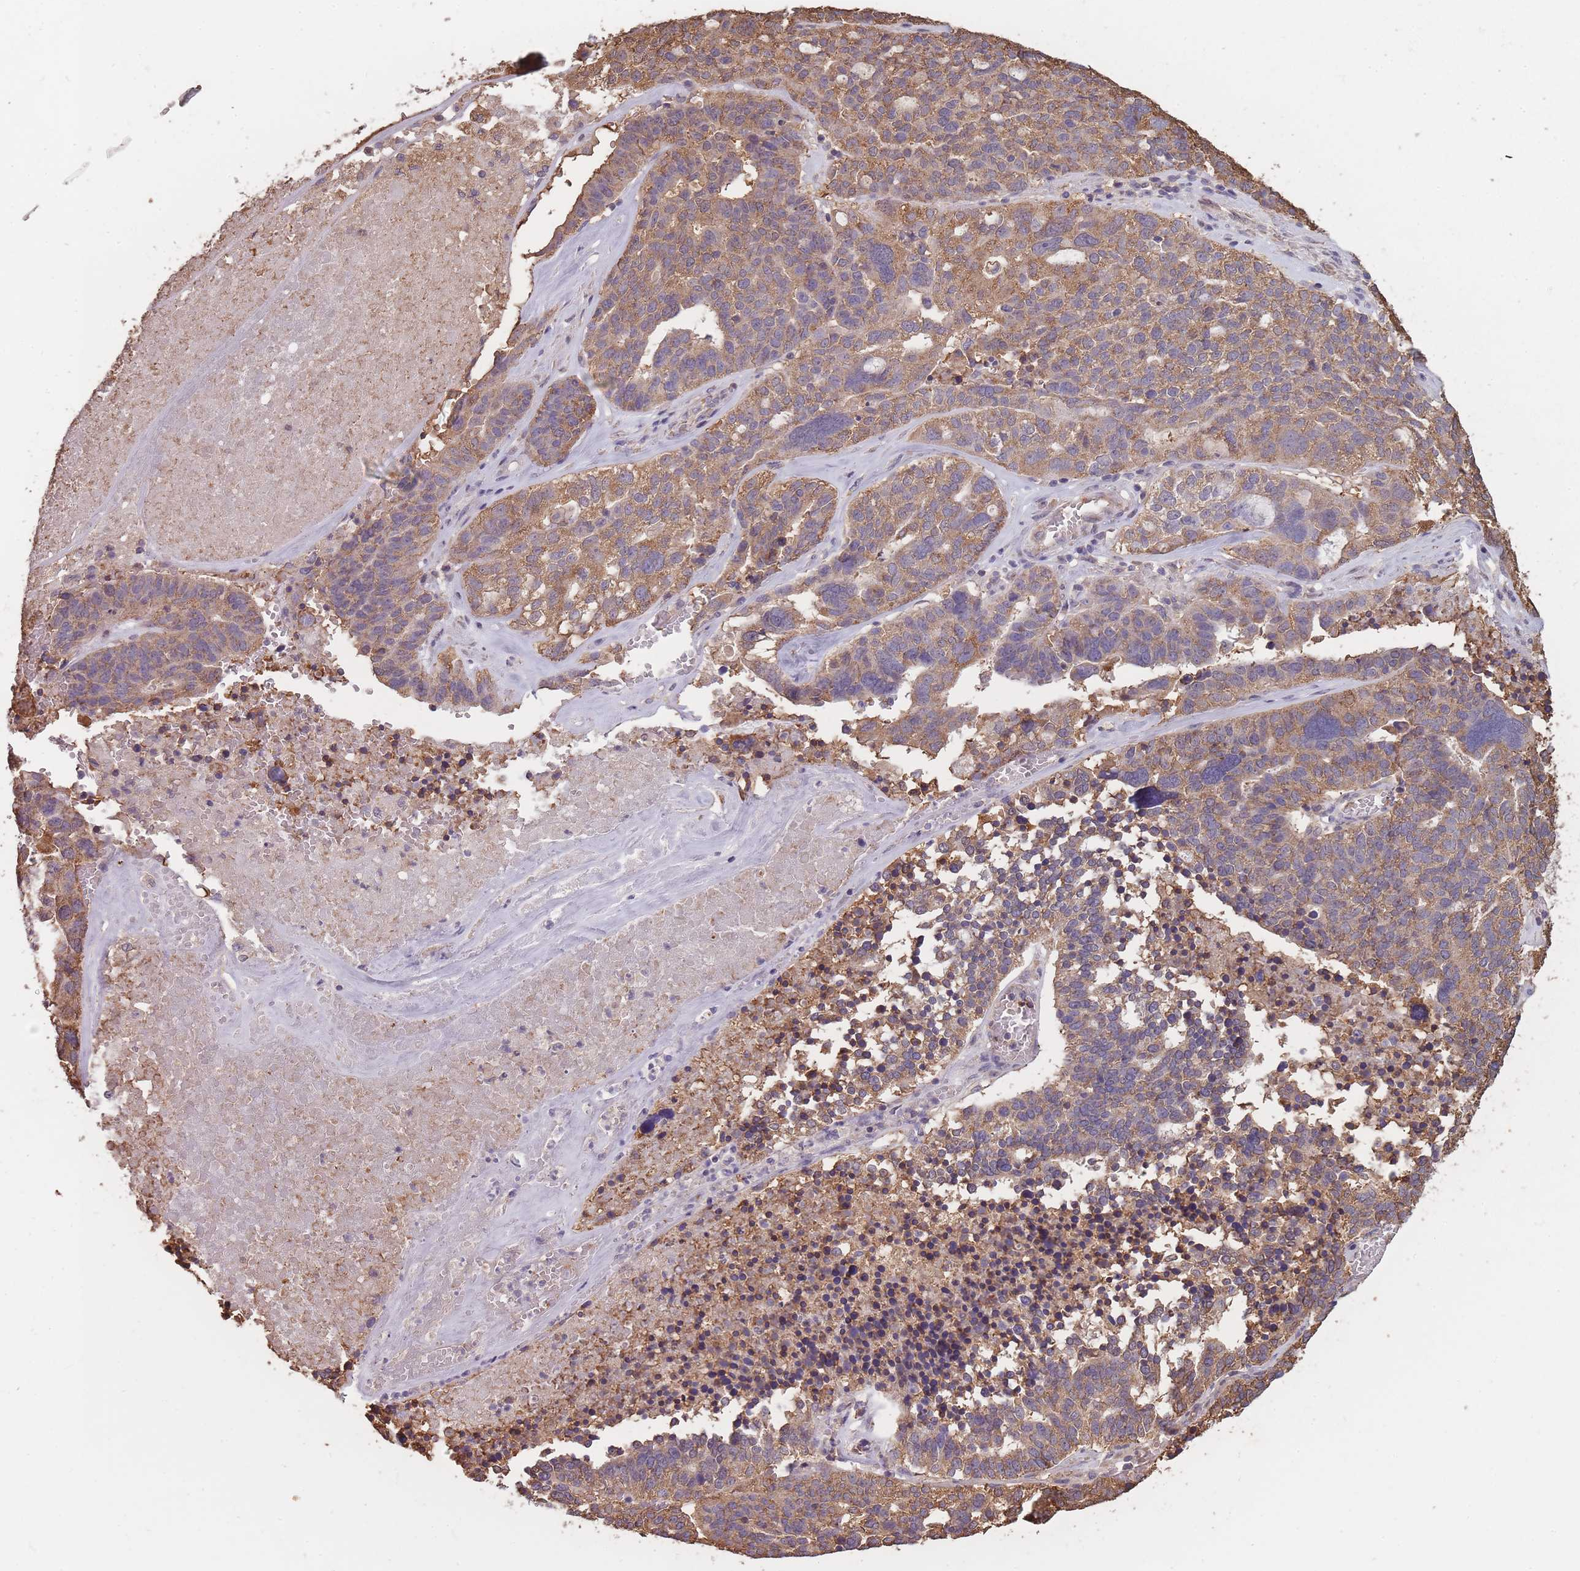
{"staining": {"intensity": "moderate", "quantity": ">75%", "location": "cytoplasmic/membranous"}, "tissue": "ovarian cancer", "cell_type": "Tumor cells", "image_type": "cancer", "snomed": [{"axis": "morphology", "description": "Cystadenocarcinoma, serous, NOS"}, {"axis": "topography", "description": "Ovary"}], "caption": "The histopathology image exhibits staining of ovarian cancer (serous cystadenocarcinoma), revealing moderate cytoplasmic/membranous protein staining (brown color) within tumor cells.", "gene": "SANBR", "patient": {"sex": "female", "age": 59}}